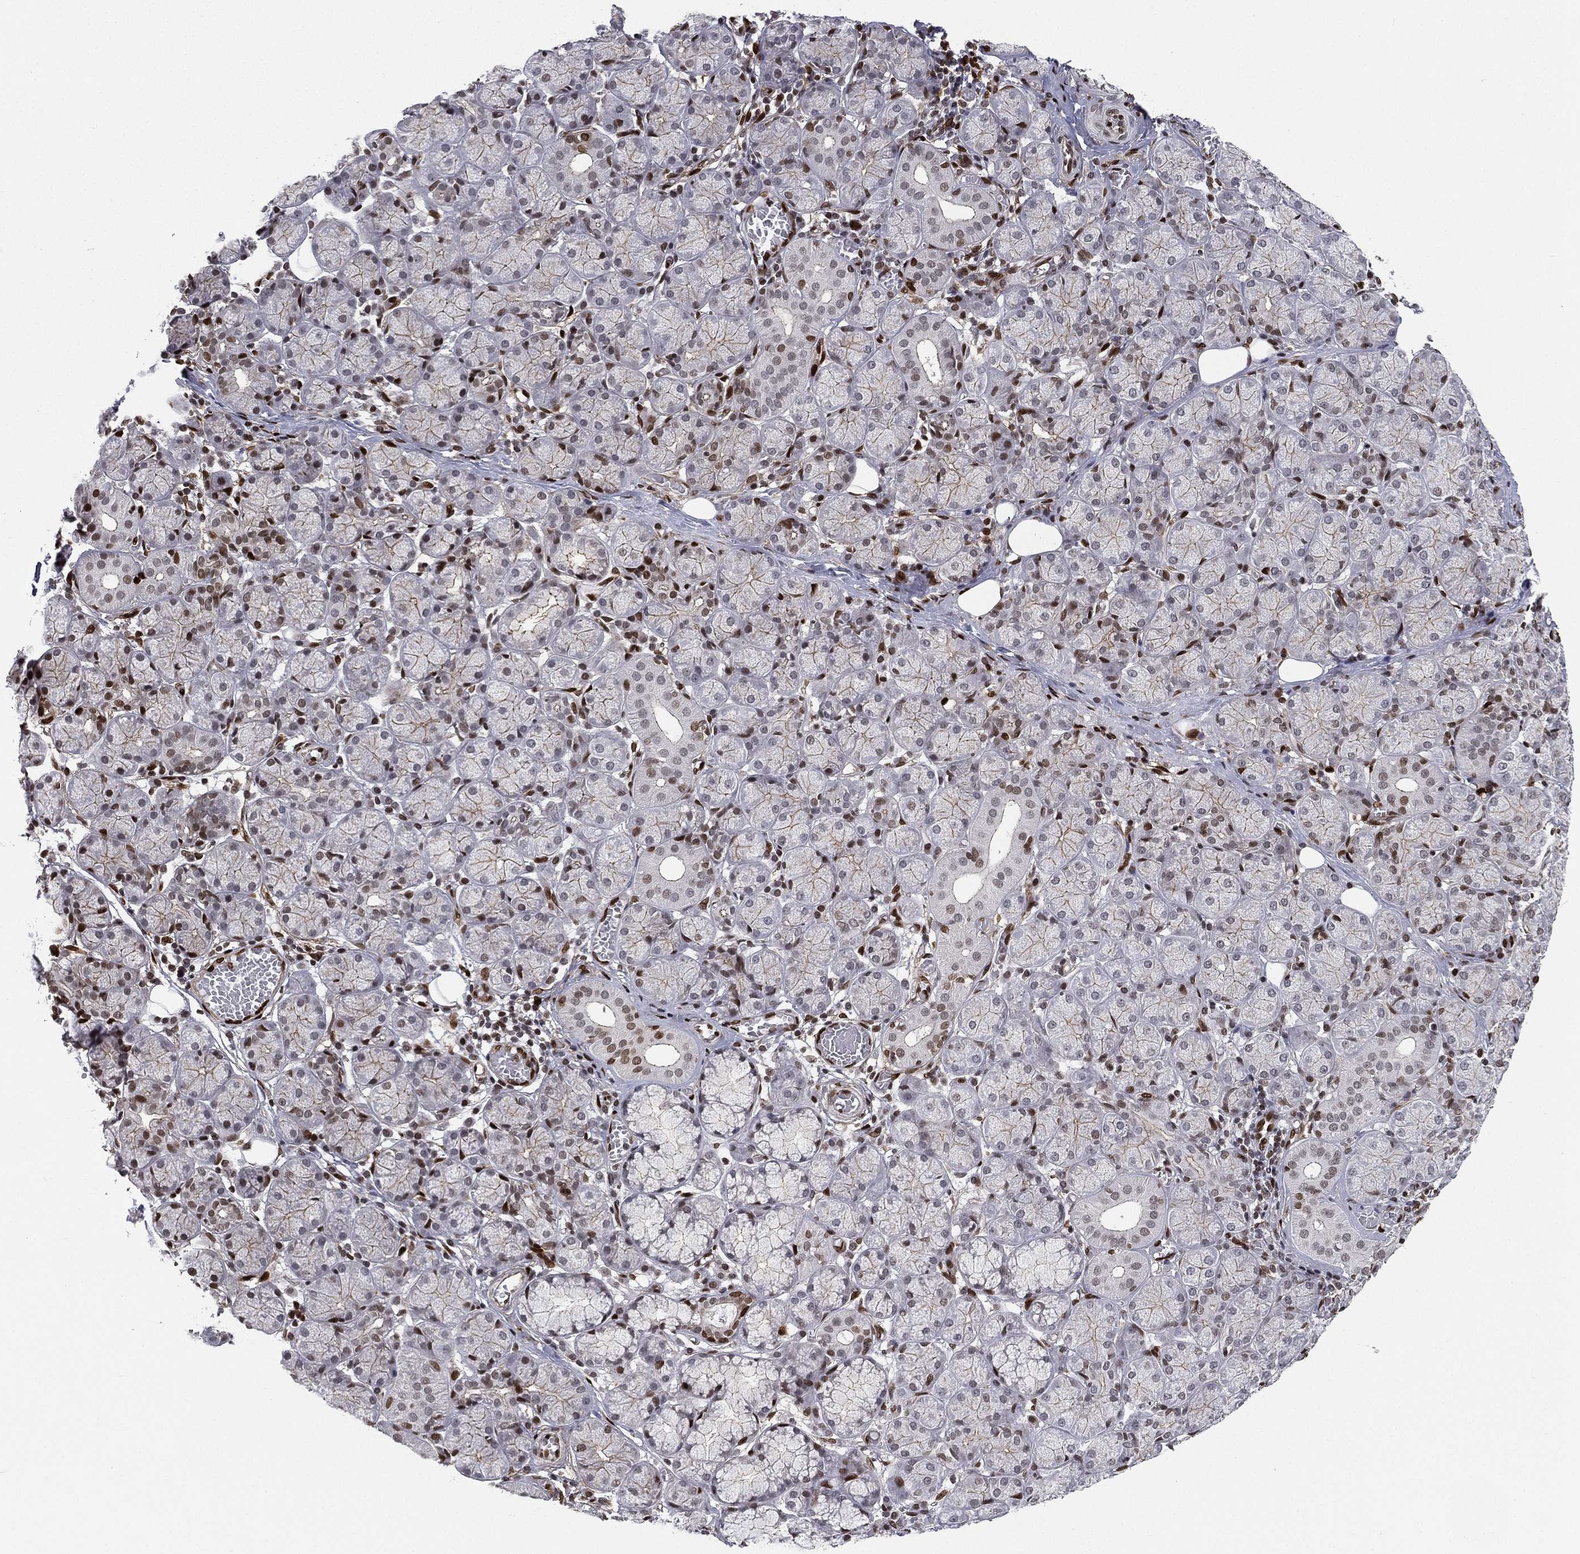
{"staining": {"intensity": "strong", "quantity": "25%-75%", "location": "nuclear"}, "tissue": "salivary gland", "cell_type": "Glandular cells", "image_type": "normal", "snomed": [{"axis": "morphology", "description": "Normal tissue, NOS"}, {"axis": "topography", "description": "Salivary gland"}, {"axis": "topography", "description": "Peripheral nerve tissue"}], "caption": "A high amount of strong nuclear expression is identified in approximately 25%-75% of glandular cells in benign salivary gland.", "gene": "LMNB1", "patient": {"sex": "female", "age": 24}}